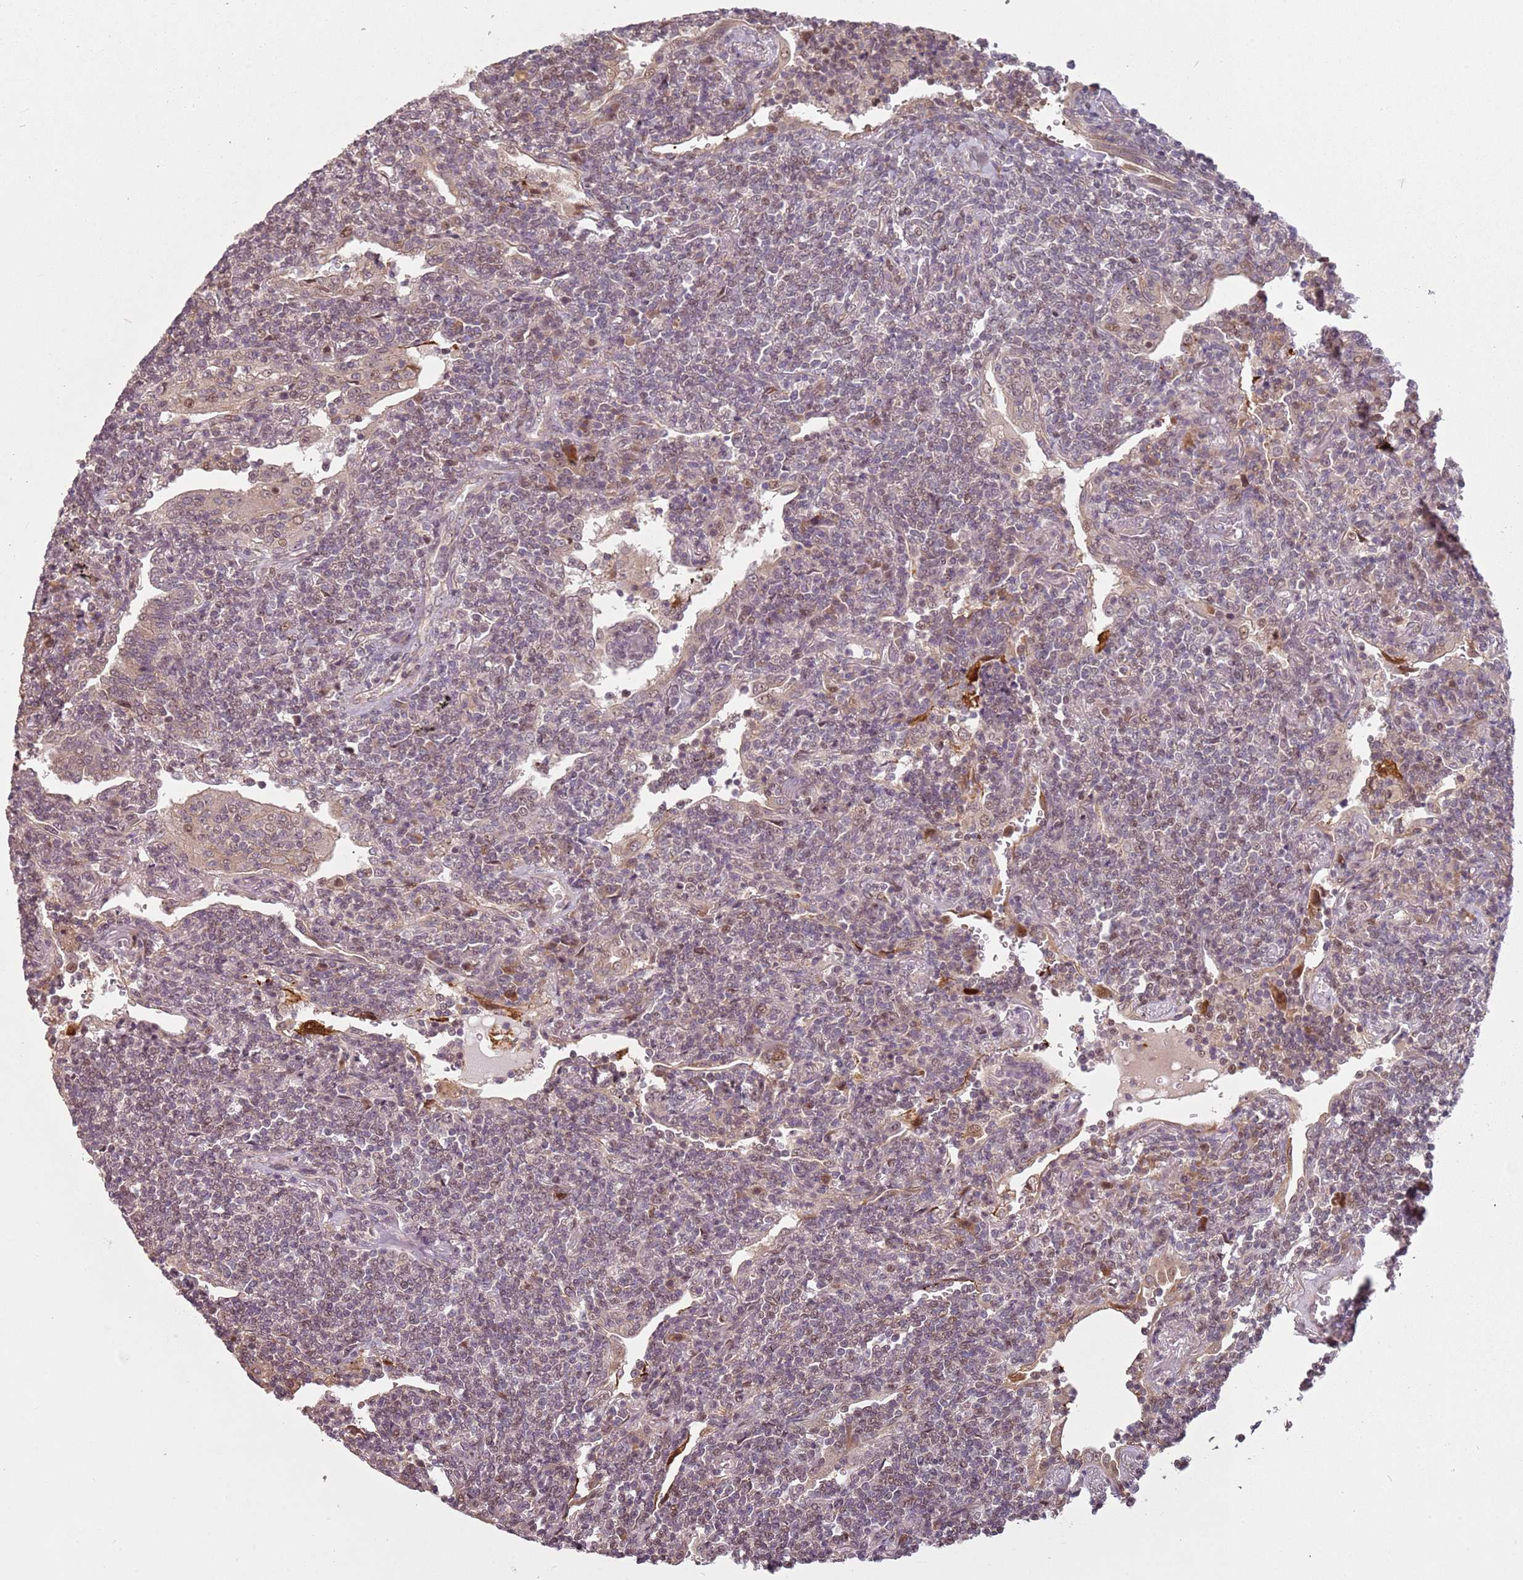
{"staining": {"intensity": "weak", "quantity": "25%-75%", "location": "nuclear"}, "tissue": "lymphoma", "cell_type": "Tumor cells", "image_type": "cancer", "snomed": [{"axis": "morphology", "description": "Malignant lymphoma, non-Hodgkin's type, Low grade"}, {"axis": "topography", "description": "Lung"}], "caption": "Immunohistochemistry image of malignant lymphoma, non-Hodgkin's type (low-grade) stained for a protein (brown), which shows low levels of weak nuclear staining in approximately 25%-75% of tumor cells.", "gene": "CHURC1", "patient": {"sex": "female", "age": 71}}